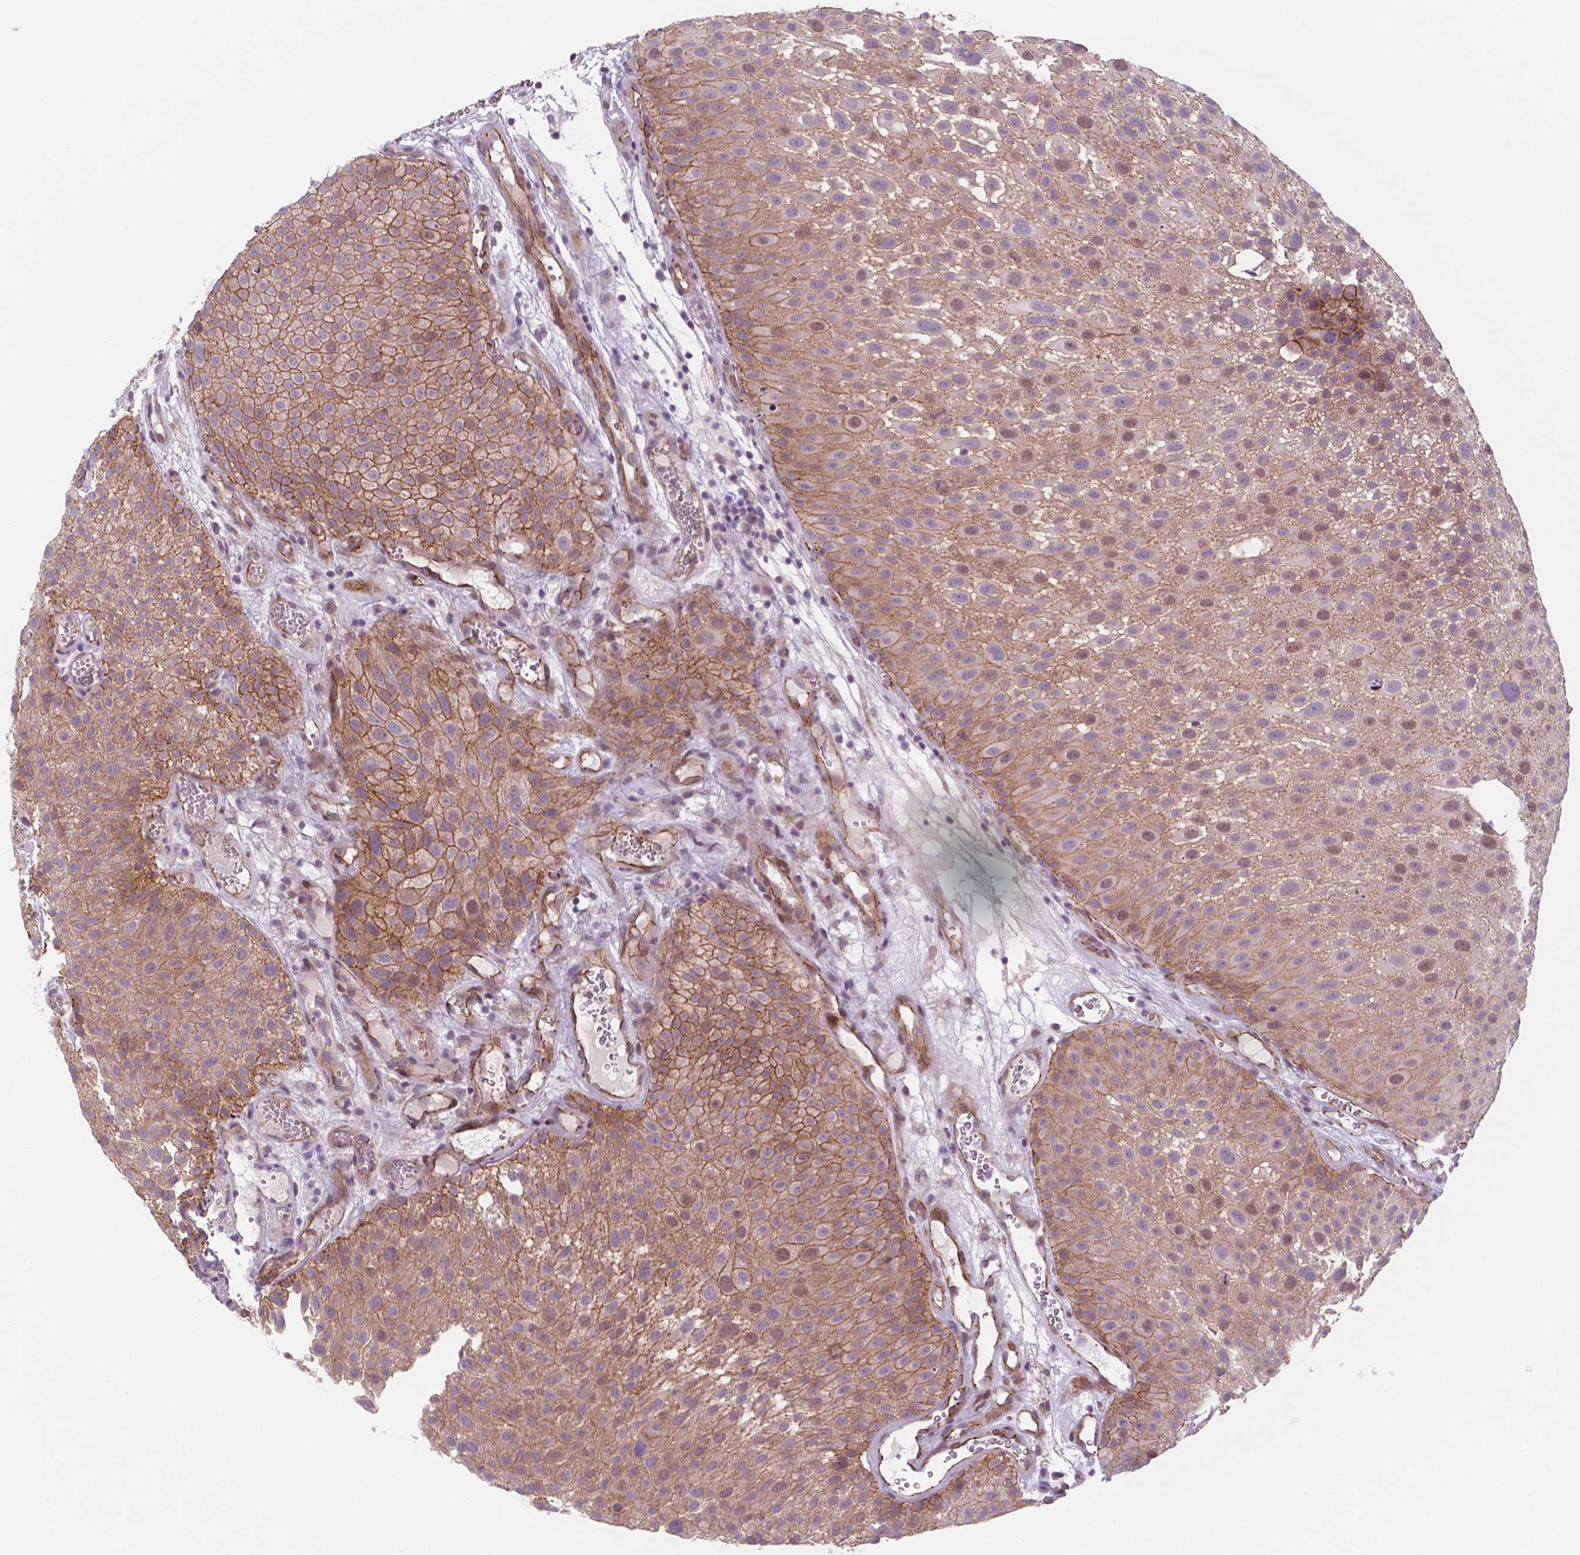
{"staining": {"intensity": "moderate", "quantity": ">75%", "location": "cytoplasmic/membranous"}, "tissue": "urothelial cancer", "cell_type": "Tumor cells", "image_type": "cancer", "snomed": [{"axis": "morphology", "description": "Urothelial carcinoma, Low grade"}, {"axis": "topography", "description": "Urinary bladder"}], "caption": "IHC (DAB (3,3'-diaminobenzidine)) staining of low-grade urothelial carcinoma displays moderate cytoplasmic/membranous protein expression in about >75% of tumor cells.", "gene": "RND3", "patient": {"sex": "male", "age": 72}}